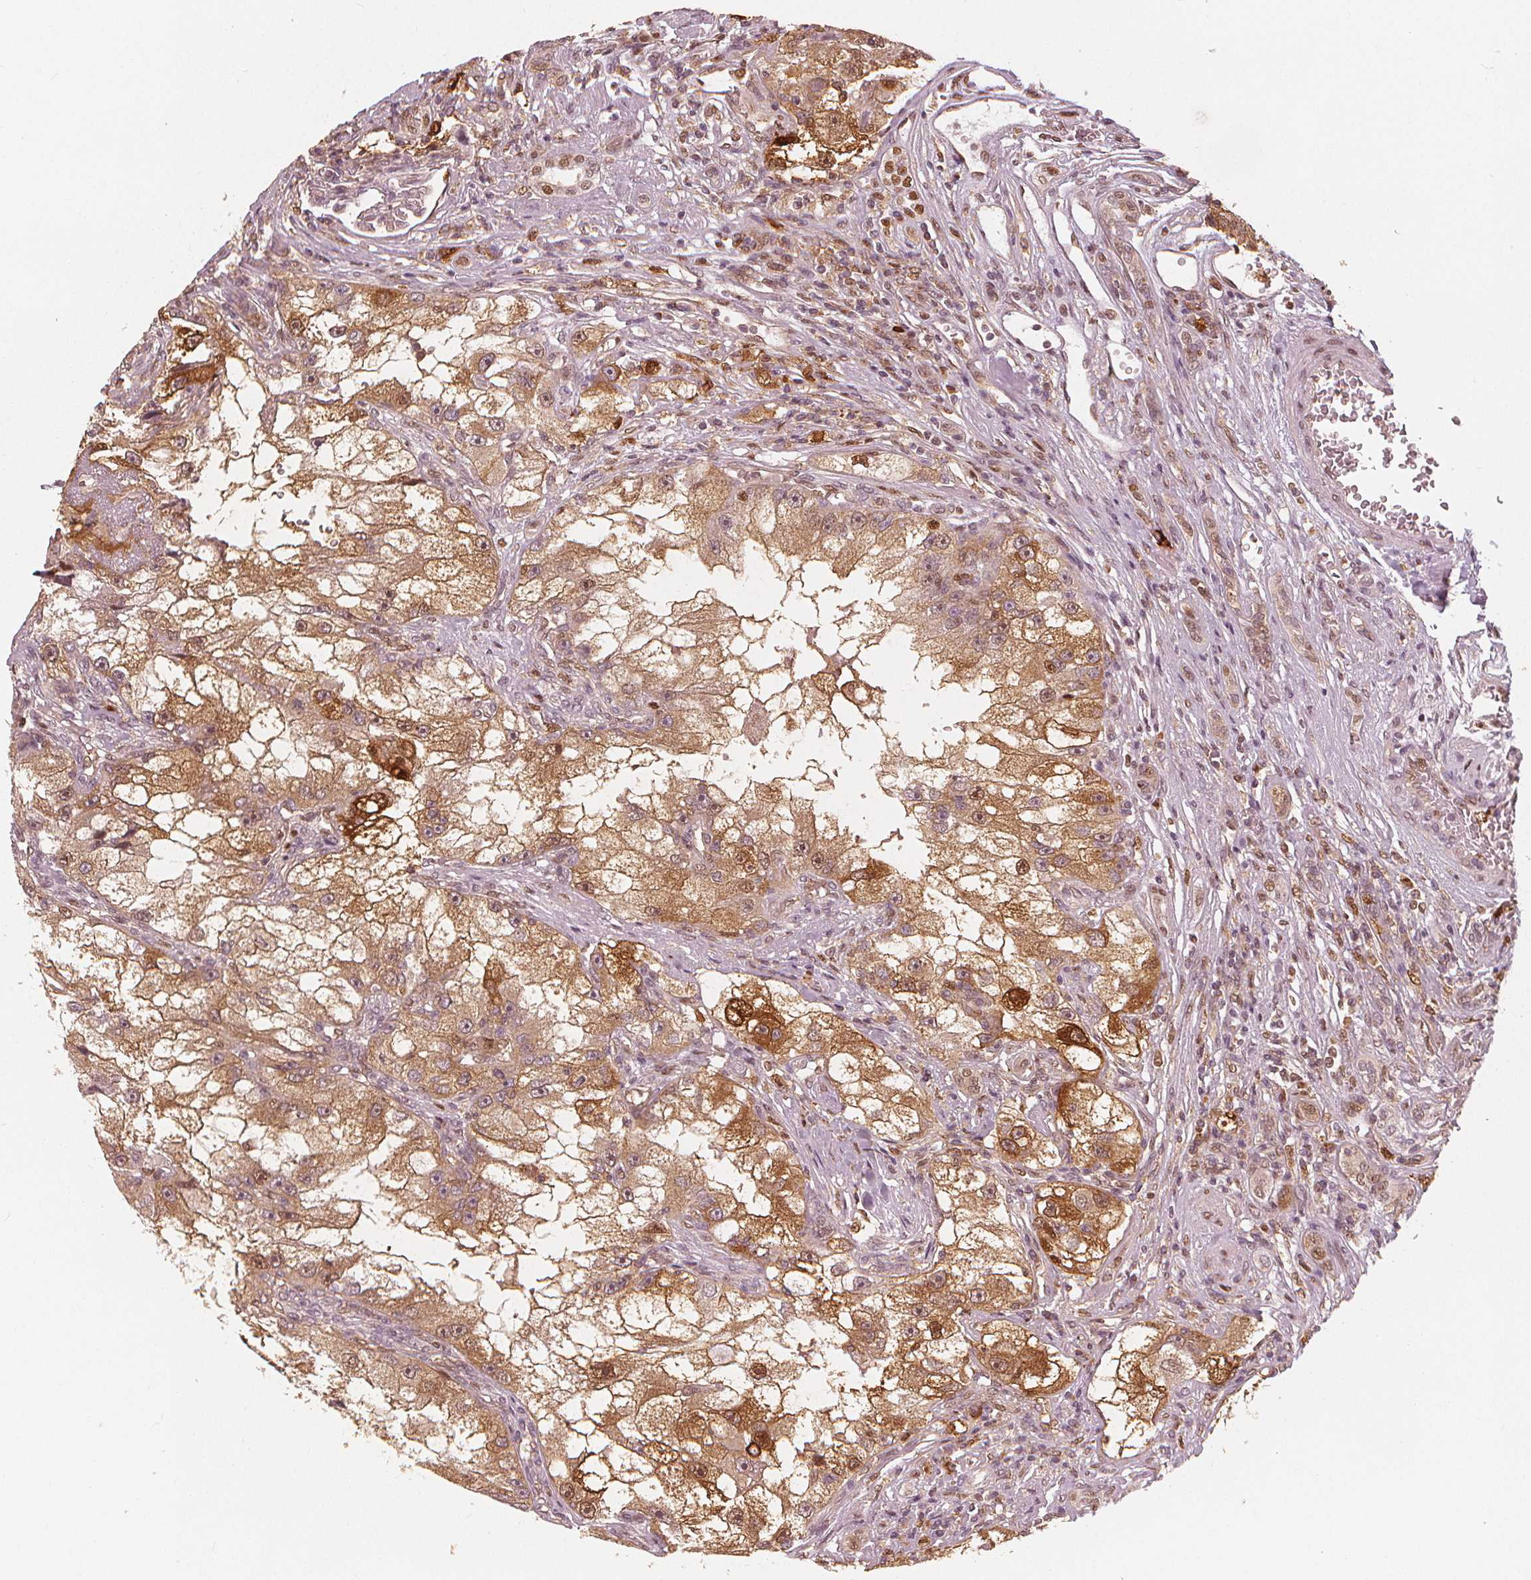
{"staining": {"intensity": "moderate", "quantity": ">75%", "location": "cytoplasmic/membranous,nuclear"}, "tissue": "renal cancer", "cell_type": "Tumor cells", "image_type": "cancer", "snomed": [{"axis": "morphology", "description": "Adenocarcinoma, NOS"}, {"axis": "topography", "description": "Kidney"}], "caption": "Renal cancer stained with a brown dye demonstrates moderate cytoplasmic/membranous and nuclear positive expression in about >75% of tumor cells.", "gene": "SQSTM1", "patient": {"sex": "male", "age": 63}}